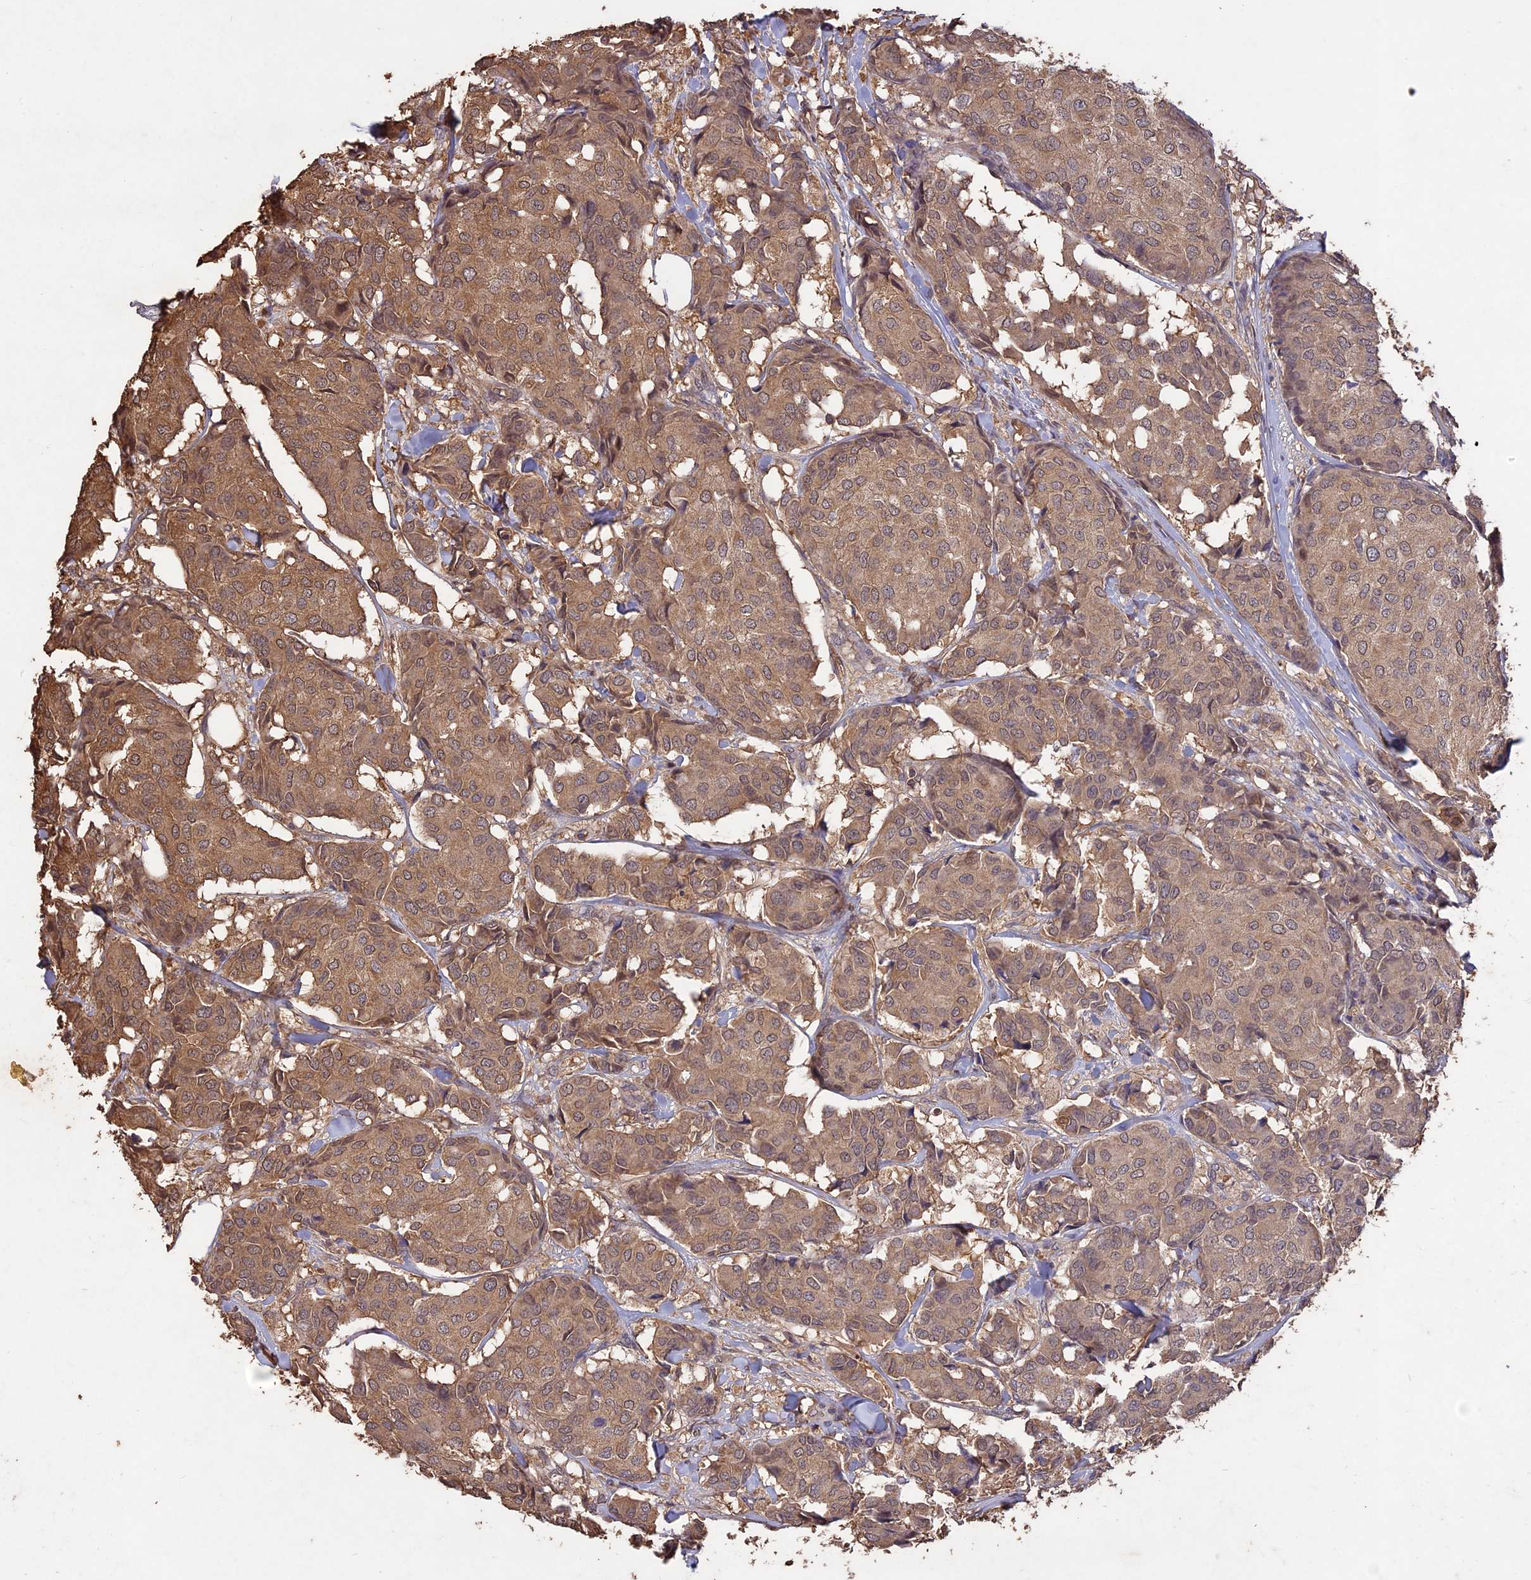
{"staining": {"intensity": "moderate", "quantity": ">75%", "location": "cytoplasmic/membranous"}, "tissue": "breast cancer", "cell_type": "Tumor cells", "image_type": "cancer", "snomed": [{"axis": "morphology", "description": "Duct carcinoma"}, {"axis": "topography", "description": "Breast"}], "caption": "Human breast cancer (infiltrating ductal carcinoma) stained with a protein marker displays moderate staining in tumor cells.", "gene": "ADO", "patient": {"sex": "female", "age": 75}}